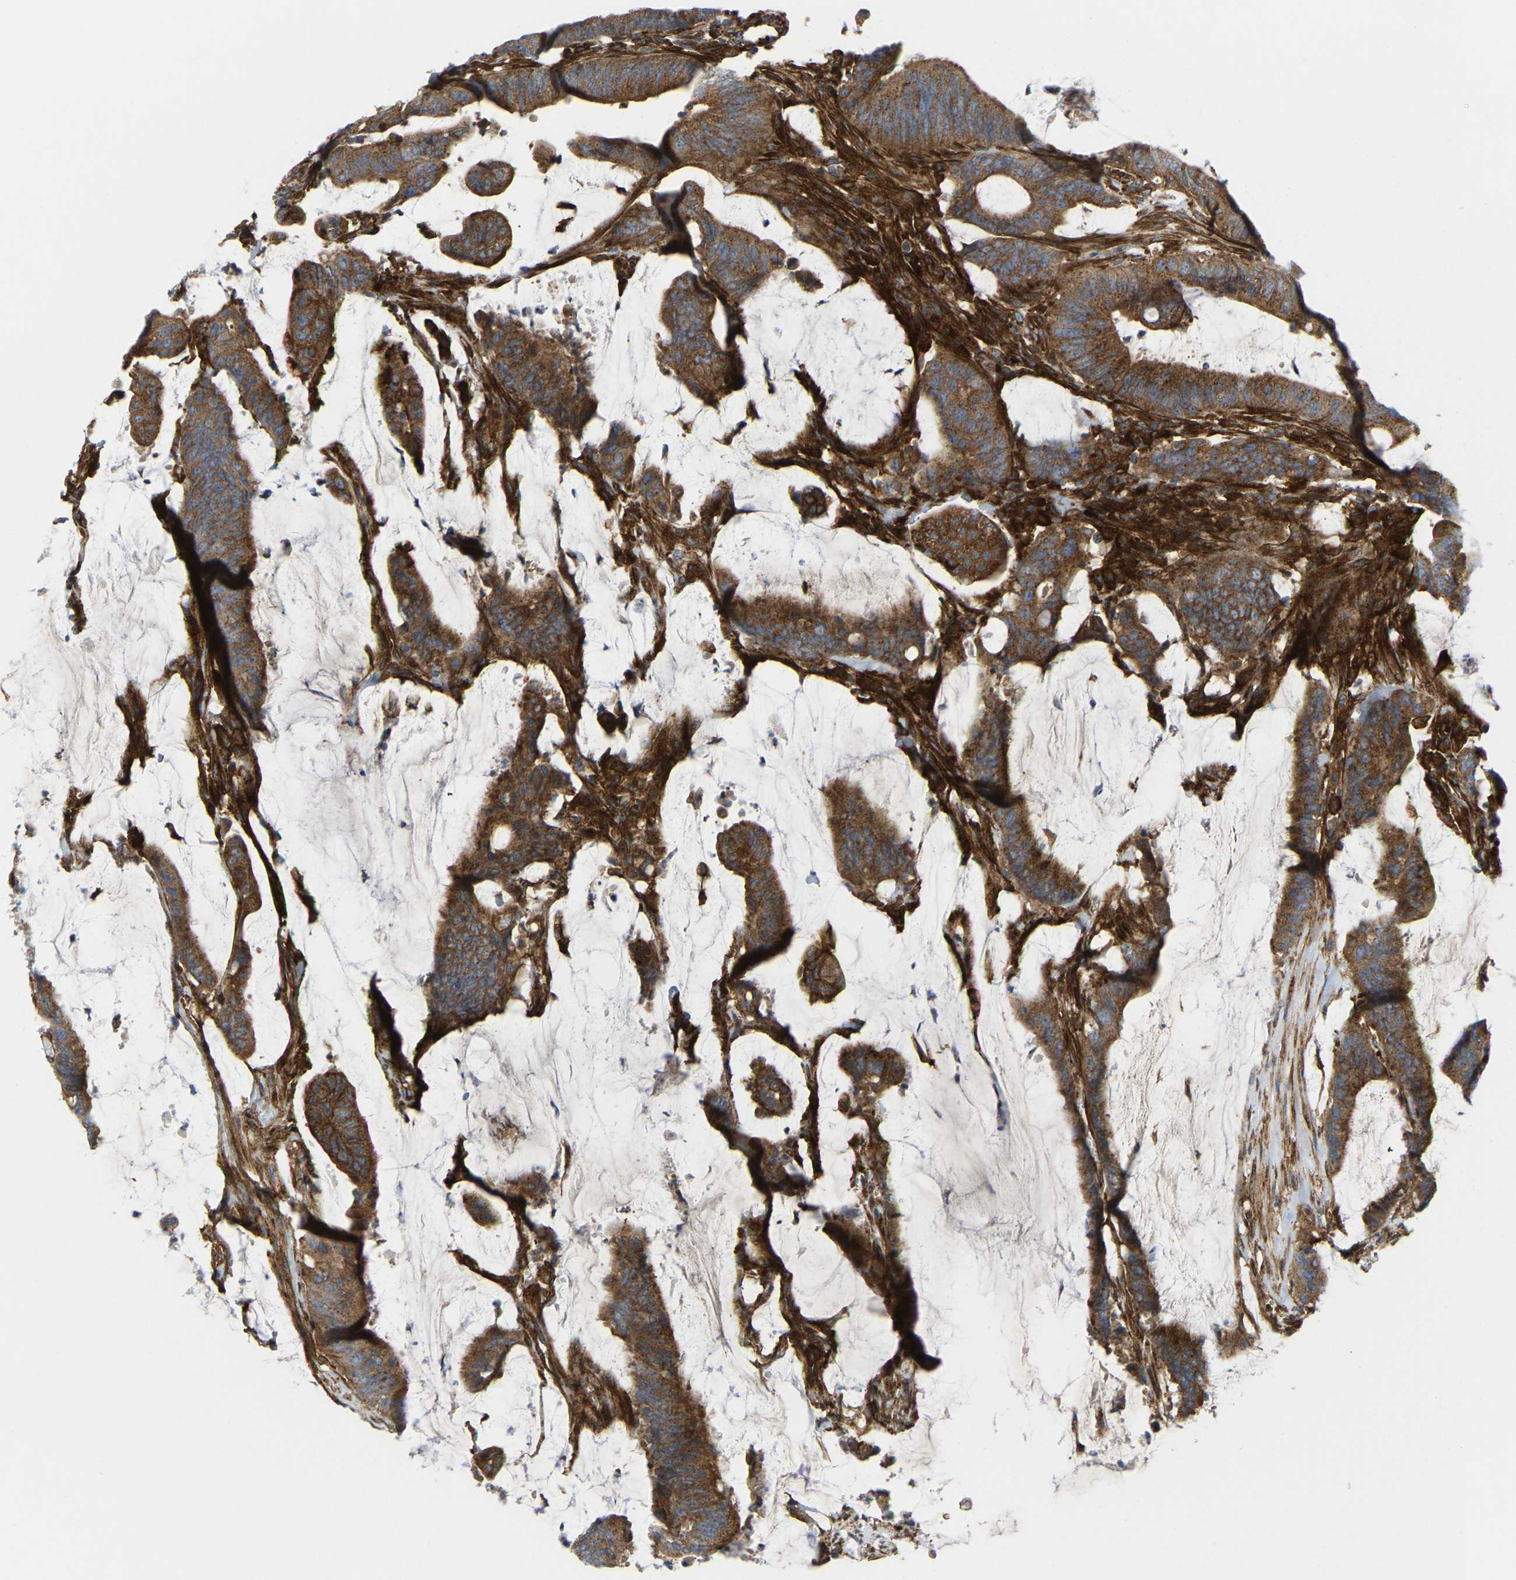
{"staining": {"intensity": "strong", "quantity": ">75%", "location": "cytoplasmic/membranous"}, "tissue": "colorectal cancer", "cell_type": "Tumor cells", "image_type": "cancer", "snomed": [{"axis": "morphology", "description": "Adenocarcinoma, NOS"}, {"axis": "topography", "description": "Rectum"}], "caption": "DAB immunohistochemical staining of colorectal adenocarcinoma reveals strong cytoplasmic/membranous protein staining in about >75% of tumor cells. (DAB (3,3'-diaminobenzidine) IHC with brightfield microscopy, high magnification).", "gene": "PICALM", "patient": {"sex": "female", "age": 66}}